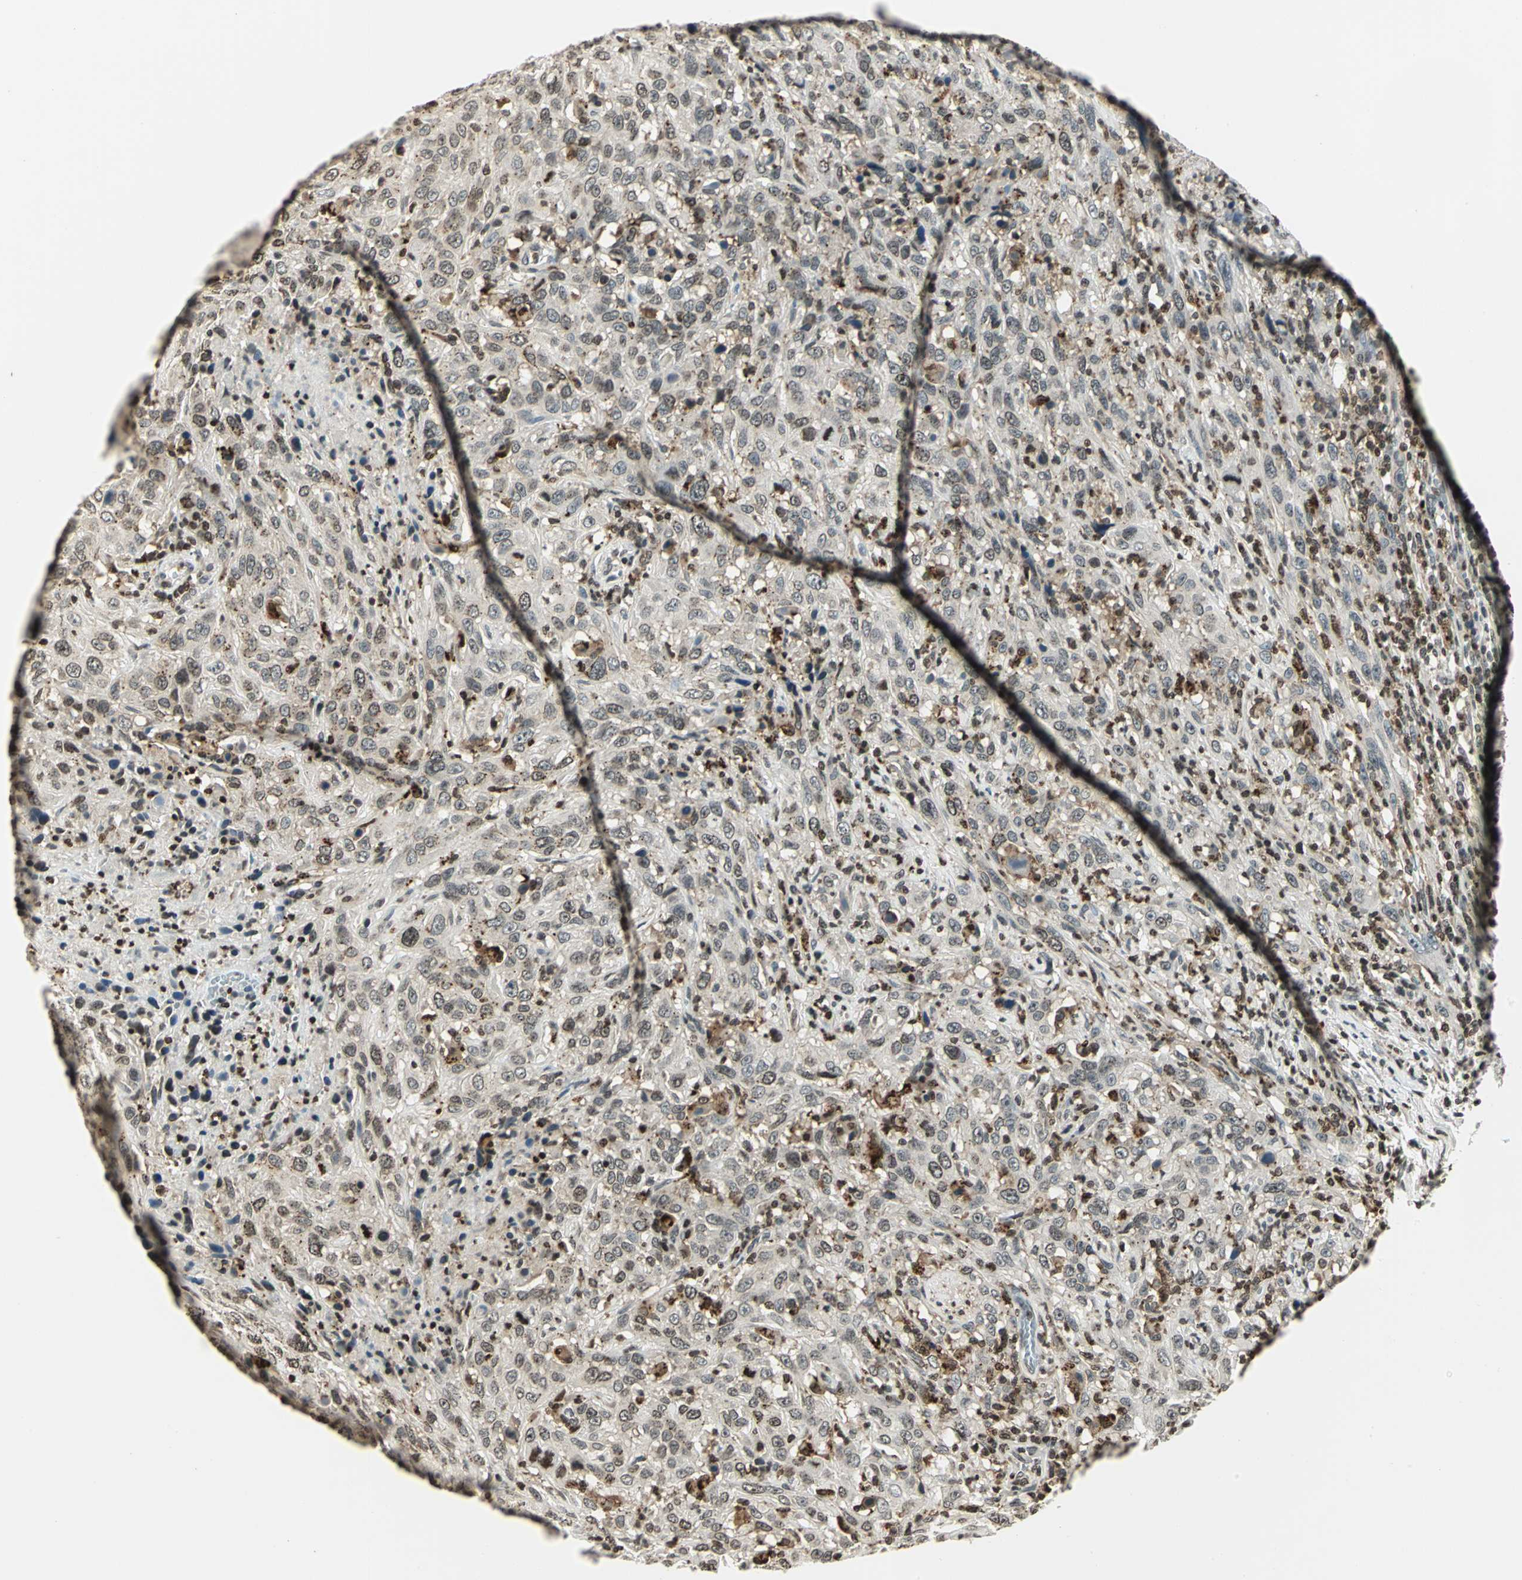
{"staining": {"intensity": "moderate", "quantity": ">75%", "location": "cytoplasmic/membranous,nuclear"}, "tissue": "urothelial cancer", "cell_type": "Tumor cells", "image_type": "cancer", "snomed": [{"axis": "morphology", "description": "Urothelial carcinoma, High grade"}, {"axis": "topography", "description": "Urinary bladder"}], "caption": "Protein staining of urothelial cancer tissue shows moderate cytoplasmic/membranous and nuclear expression in about >75% of tumor cells. The staining was performed using DAB to visualize the protein expression in brown, while the nuclei were stained in blue with hematoxylin (Magnification: 20x).", "gene": "LGALS3", "patient": {"sex": "male", "age": 61}}